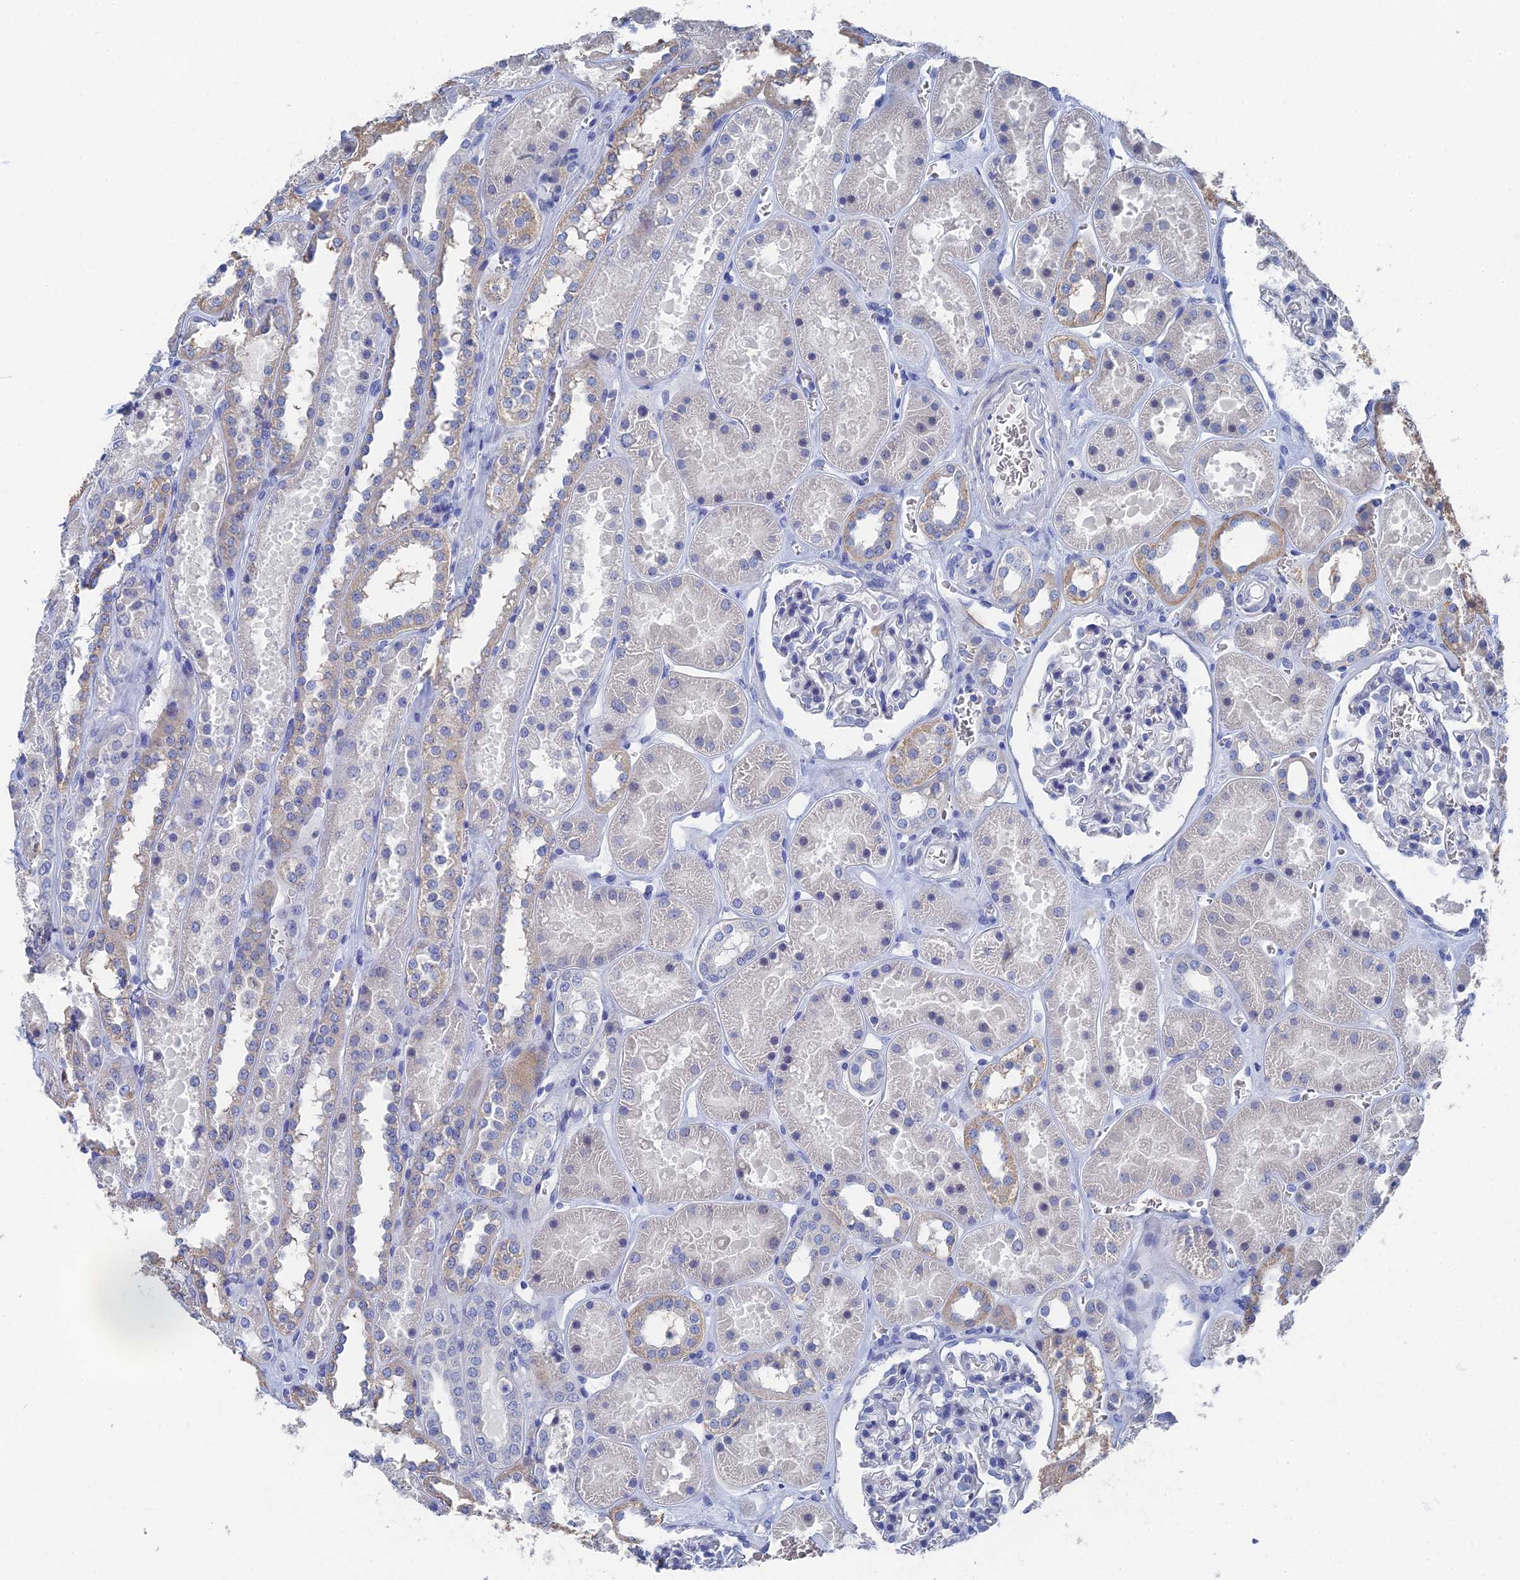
{"staining": {"intensity": "negative", "quantity": "none", "location": "none"}, "tissue": "kidney", "cell_type": "Cells in glomeruli", "image_type": "normal", "snomed": [{"axis": "morphology", "description": "Normal tissue, NOS"}, {"axis": "topography", "description": "Kidney"}], "caption": "High magnification brightfield microscopy of unremarkable kidney stained with DAB (3,3'-diaminobenzidine) (brown) and counterstained with hematoxylin (blue): cells in glomeruli show no significant expression.", "gene": "GFAP", "patient": {"sex": "female", "age": 41}}